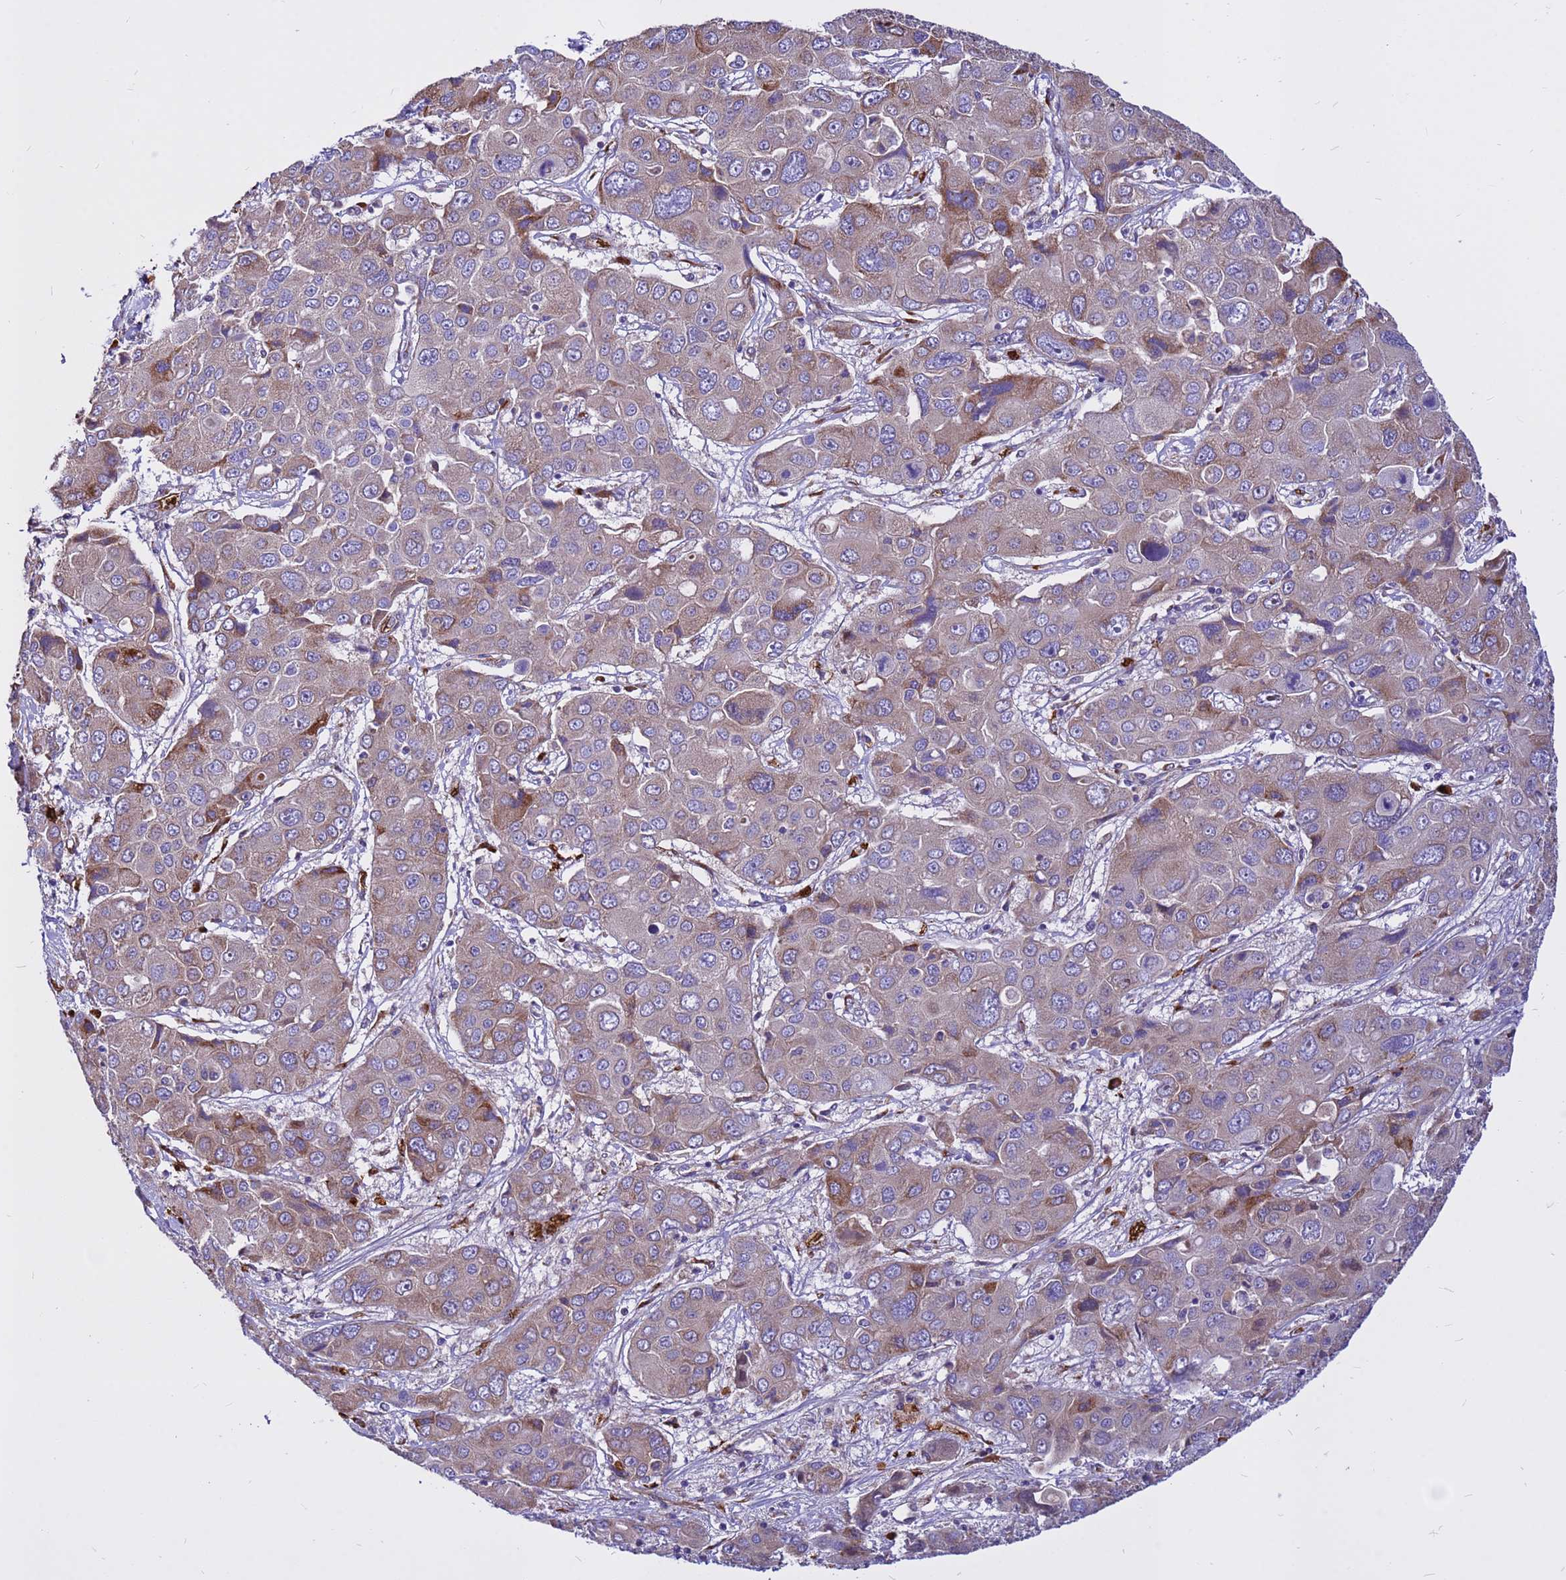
{"staining": {"intensity": "moderate", "quantity": "<25%", "location": "cytoplasmic/membranous"}, "tissue": "liver cancer", "cell_type": "Tumor cells", "image_type": "cancer", "snomed": [{"axis": "morphology", "description": "Cholangiocarcinoma"}, {"axis": "topography", "description": "Liver"}], "caption": "Immunohistochemical staining of human cholangiocarcinoma (liver) exhibits low levels of moderate cytoplasmic/membranous expression in approximately <25% of tumor cells.", "gene": "ZNF669", "patient": {"sex": "male", "age": 67}}